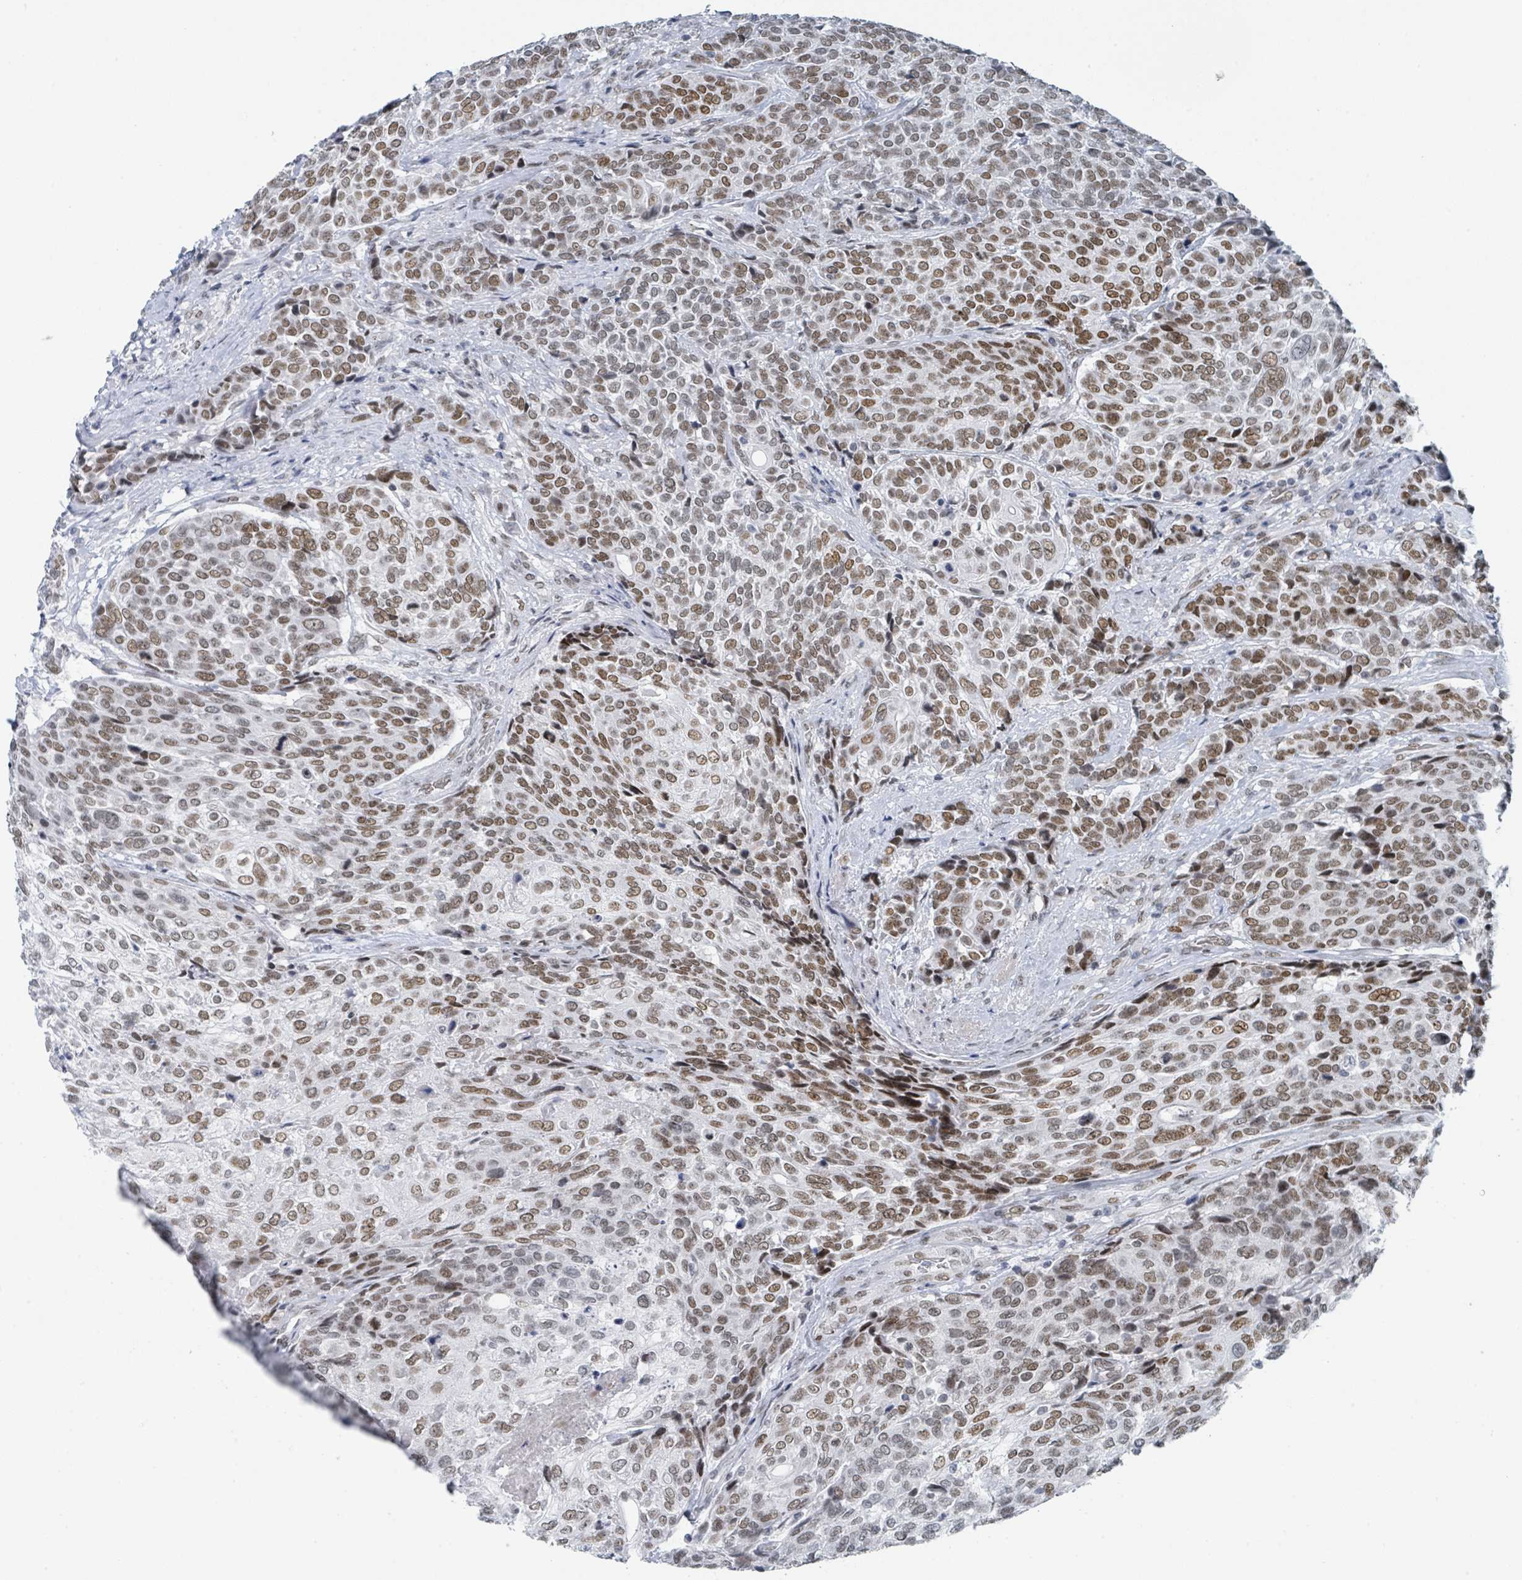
{"staining": {"intensity": "moderate", "quantity": ">75%", "location": "nuclear"}, "tissue": "urothelial cancer", "cell_type": "Tumor cells", "image_type": "cancer", "snomed": [{"axis": "morphology", "description": "Urothelial carcinoma, High grade"}, {"axis": "topography", "description": "Urinary bladder"}], "caption": "Human urothelial cancer stained for a protein (brown) displays moderate nuclear positive positivity in about >75% of tumor cells.", "gene": "EHMT2", "patient": {"sex": "female", "age": 70}}